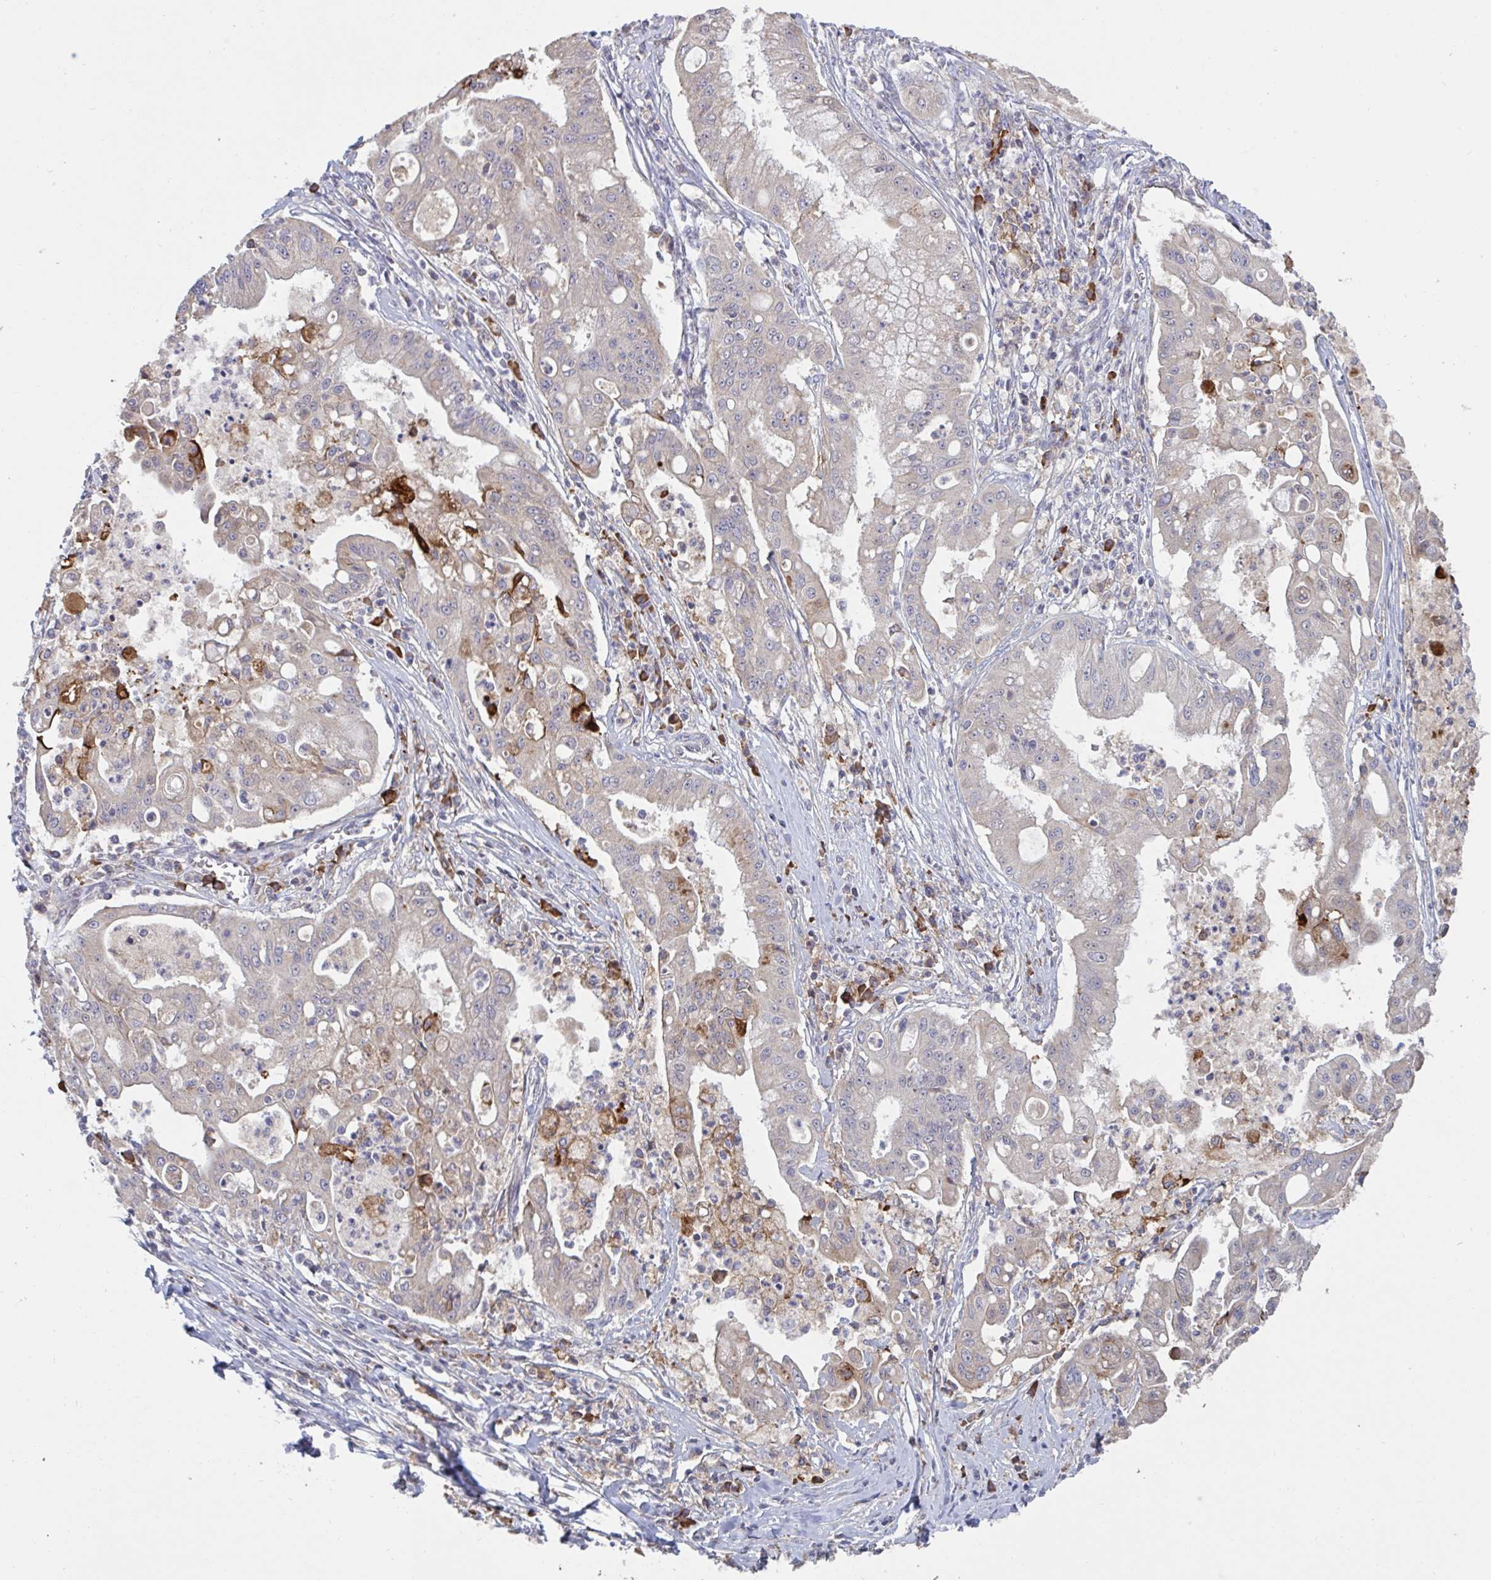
{"staining": {"intensity": "weak", "quantity": "25%-75%", "location": "cytoplasmic/membranous"}, "tissue": "ovarian cancer", "cell_type": "Tumor cells", "image_type": "cancer", "snomed": [{"axis": "morphology", "description": "Cystadenocarcinoma, mucinous, NOS"}, {"axis": "topography", "description": "Ovary"}], "caption": "The image demonstrates staining of ovarian mucinous cystadenocarcinoma, revealing weak cytoplasmic/membranous protein positivity (brown color) within tumor cells.", "gene": "CD1E", "patient": {"sex": "female", "age": 70}}